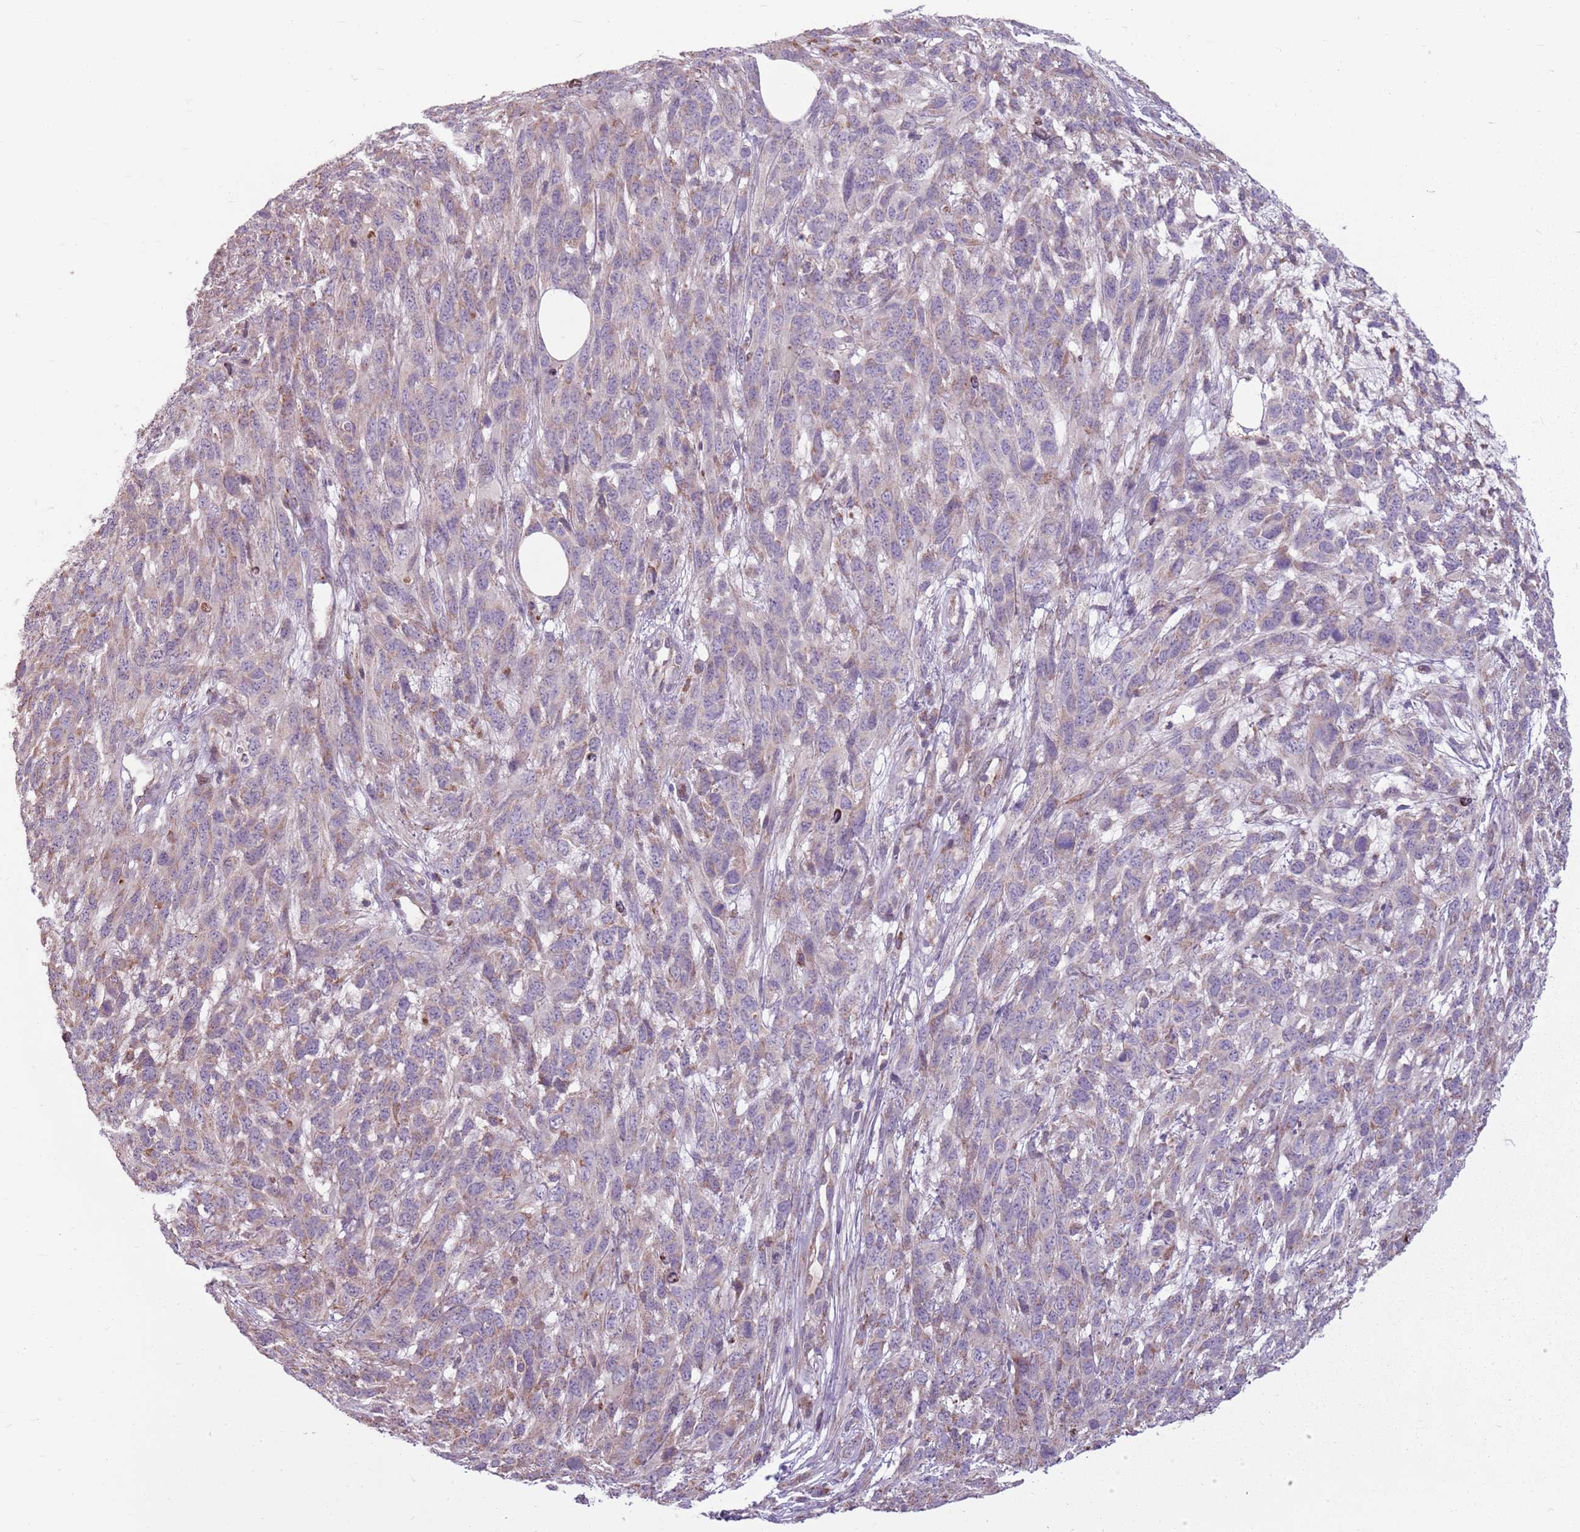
{"staining": {"intensity": "weak", "quantity": ">75%", "location": "cytoplasmic/membranous"}, "tissue": "melanoma", "cell_type": "Tumor cells", "image_type": "cancer", "snomed": [{"axis": "morphology", "description": "Normal morphology"}, {"axis": "morphology", "description": "Malignant melanoma, NOS"}, {"axis": "topography", "description": "Skin"}], "caption": "IHC image of neoplastic tissue: human malignant melanoma stained using IHC demonstrates low levels of weak protein expression localized specifically in the cytoplasmic/membranous of tumor cells, appearing as a cytoplasmic/membranous brown color.", "gene": "ZNF530", "patient": {"sex": "female", "age": 72}}